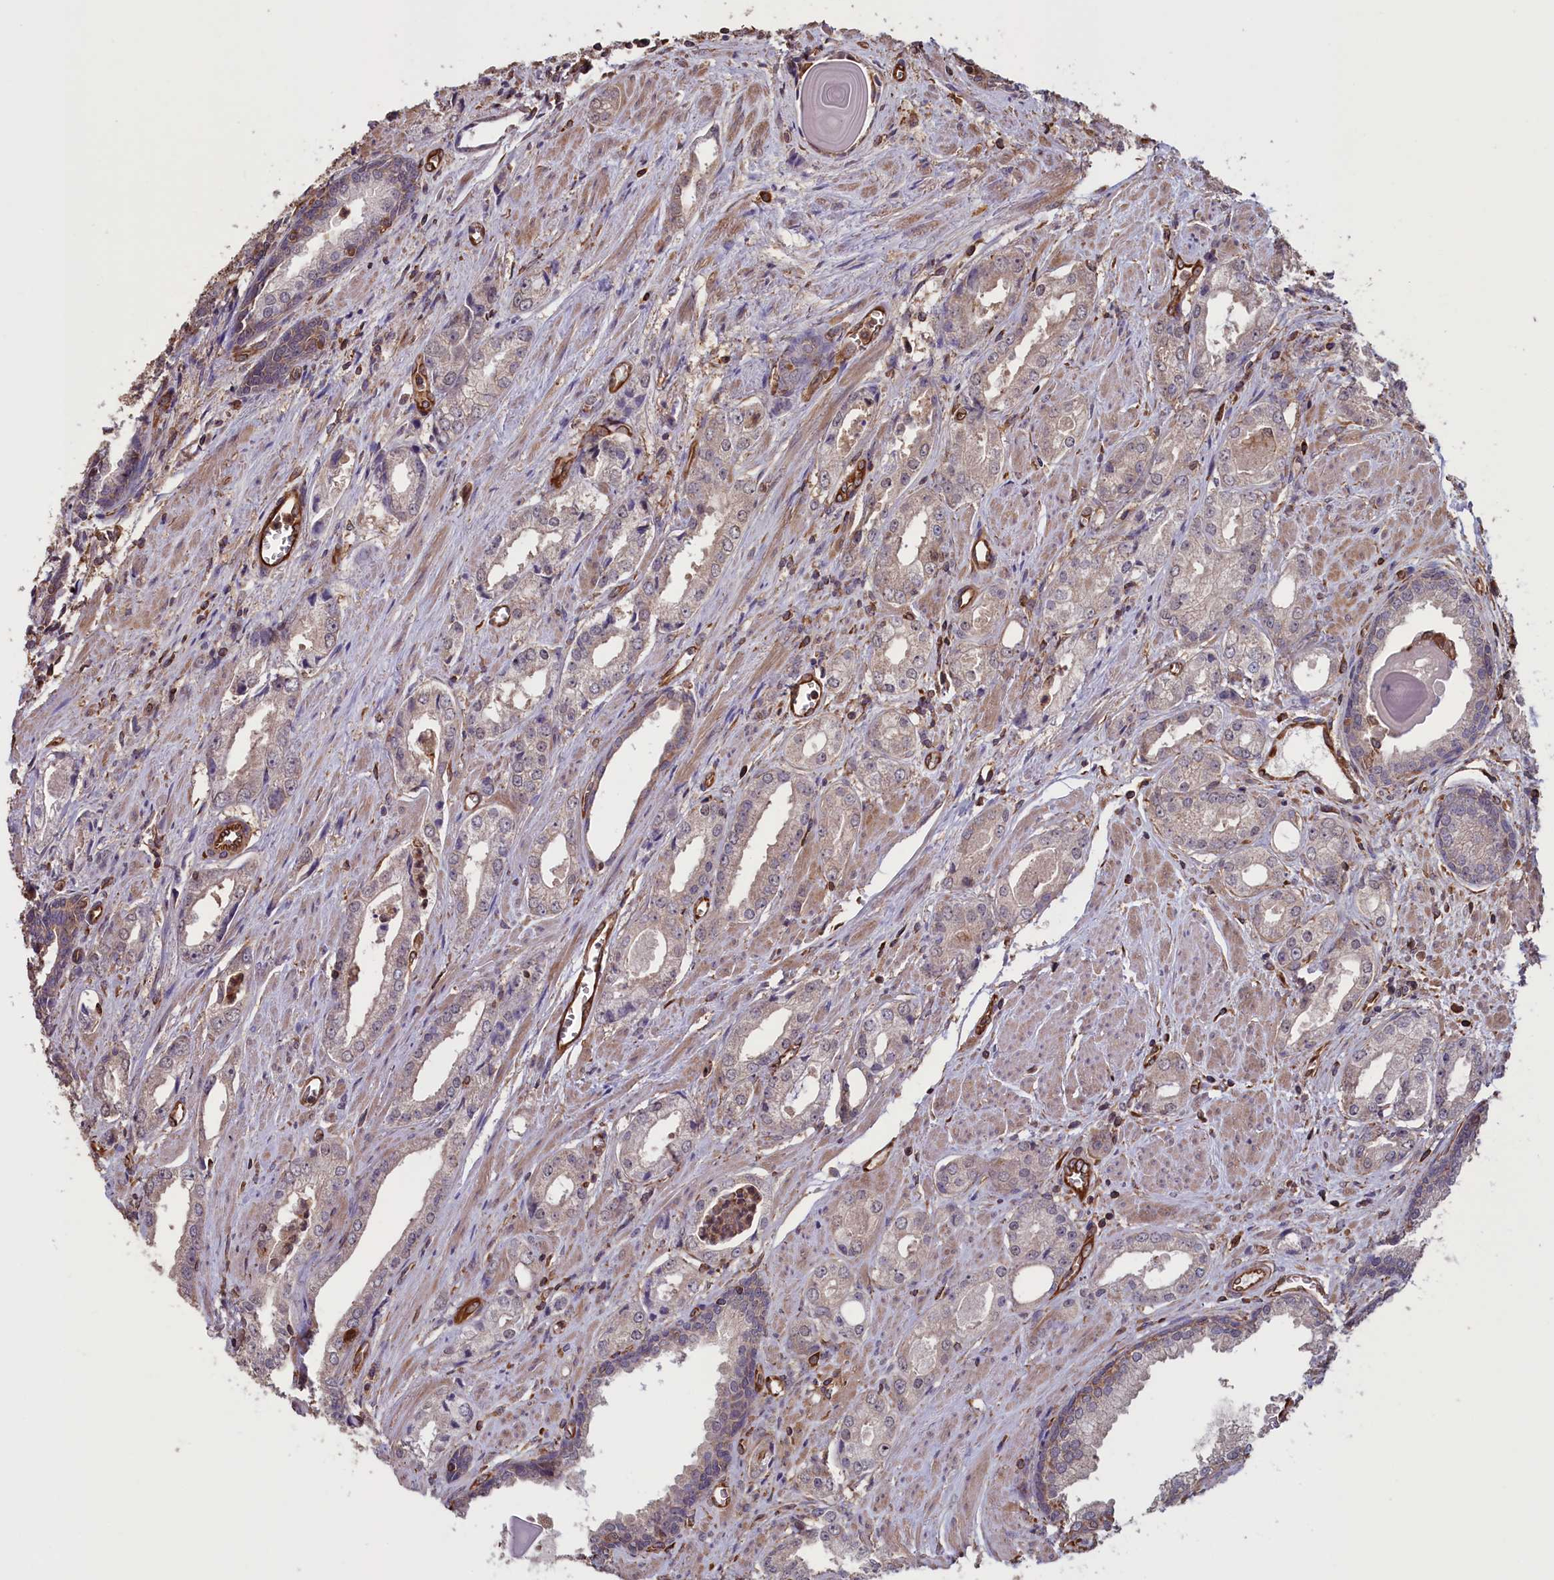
{"staining": {"intensity": "negative", "quantity": "none", "location": "none"}, "tissue": "prostate cancer", "cell_type": "Tumor cells", "image_type": "cancer", "snomed": [{"axis": "morphology", "description": "Adenocarcinoma, Low grade"}, {"axis": "topography", "description": "Prostate"}], "caption": "This histopathology image is of prostate cancer (adenocarcinoma (low-grade)) stained with immunohistochemistry (IHC) to label a protein in brown with the nuclei are counter-stained blue. There is no staining in tumor cells.", "gene": "DAPK3", "patient": {"sex": "male", "age": 54}}